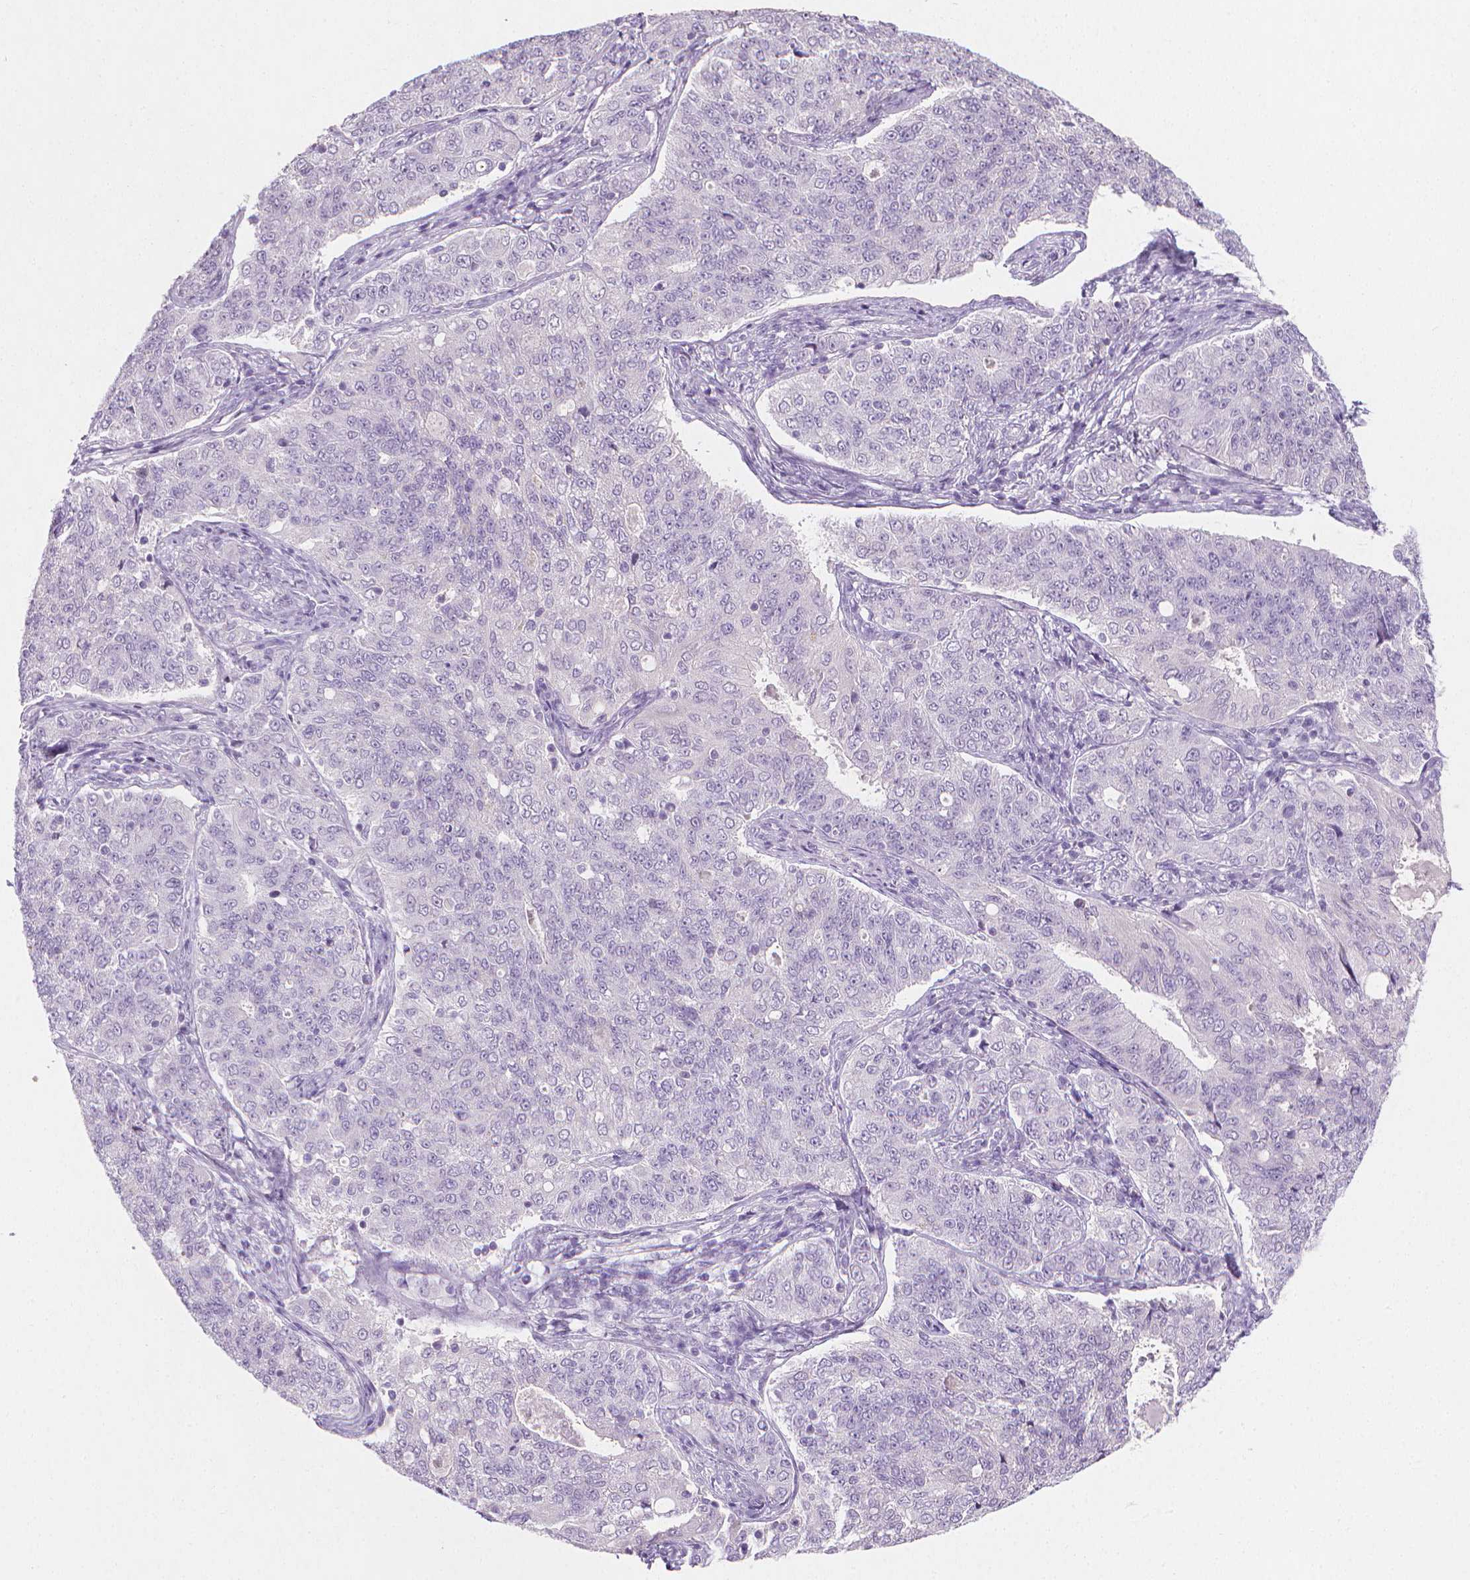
{"staining": {"intensity": "negative", "quantity": "none", "location": "none"}, "tissue": "endometrial cancer", "cell_type": "Tumor cells", "image_type": "cancer", "snomed": [{"axis": "morphology", "description": "Adenocarcinoma, NOS"}, {"axis": "topography", "description": "Endometrium"}], "caption": "An immunohistochemistry (IHC) image of endometrial cancer (adenocarcinoma) is shown. There is no staining in tumor cells of endometrial cancer (adenocarcinoma). (DAB immunohistochemistry with hematoxylin counter stain).", "gene": "DCAF8L1", "patient": {"sex": "female", "age": 43}}